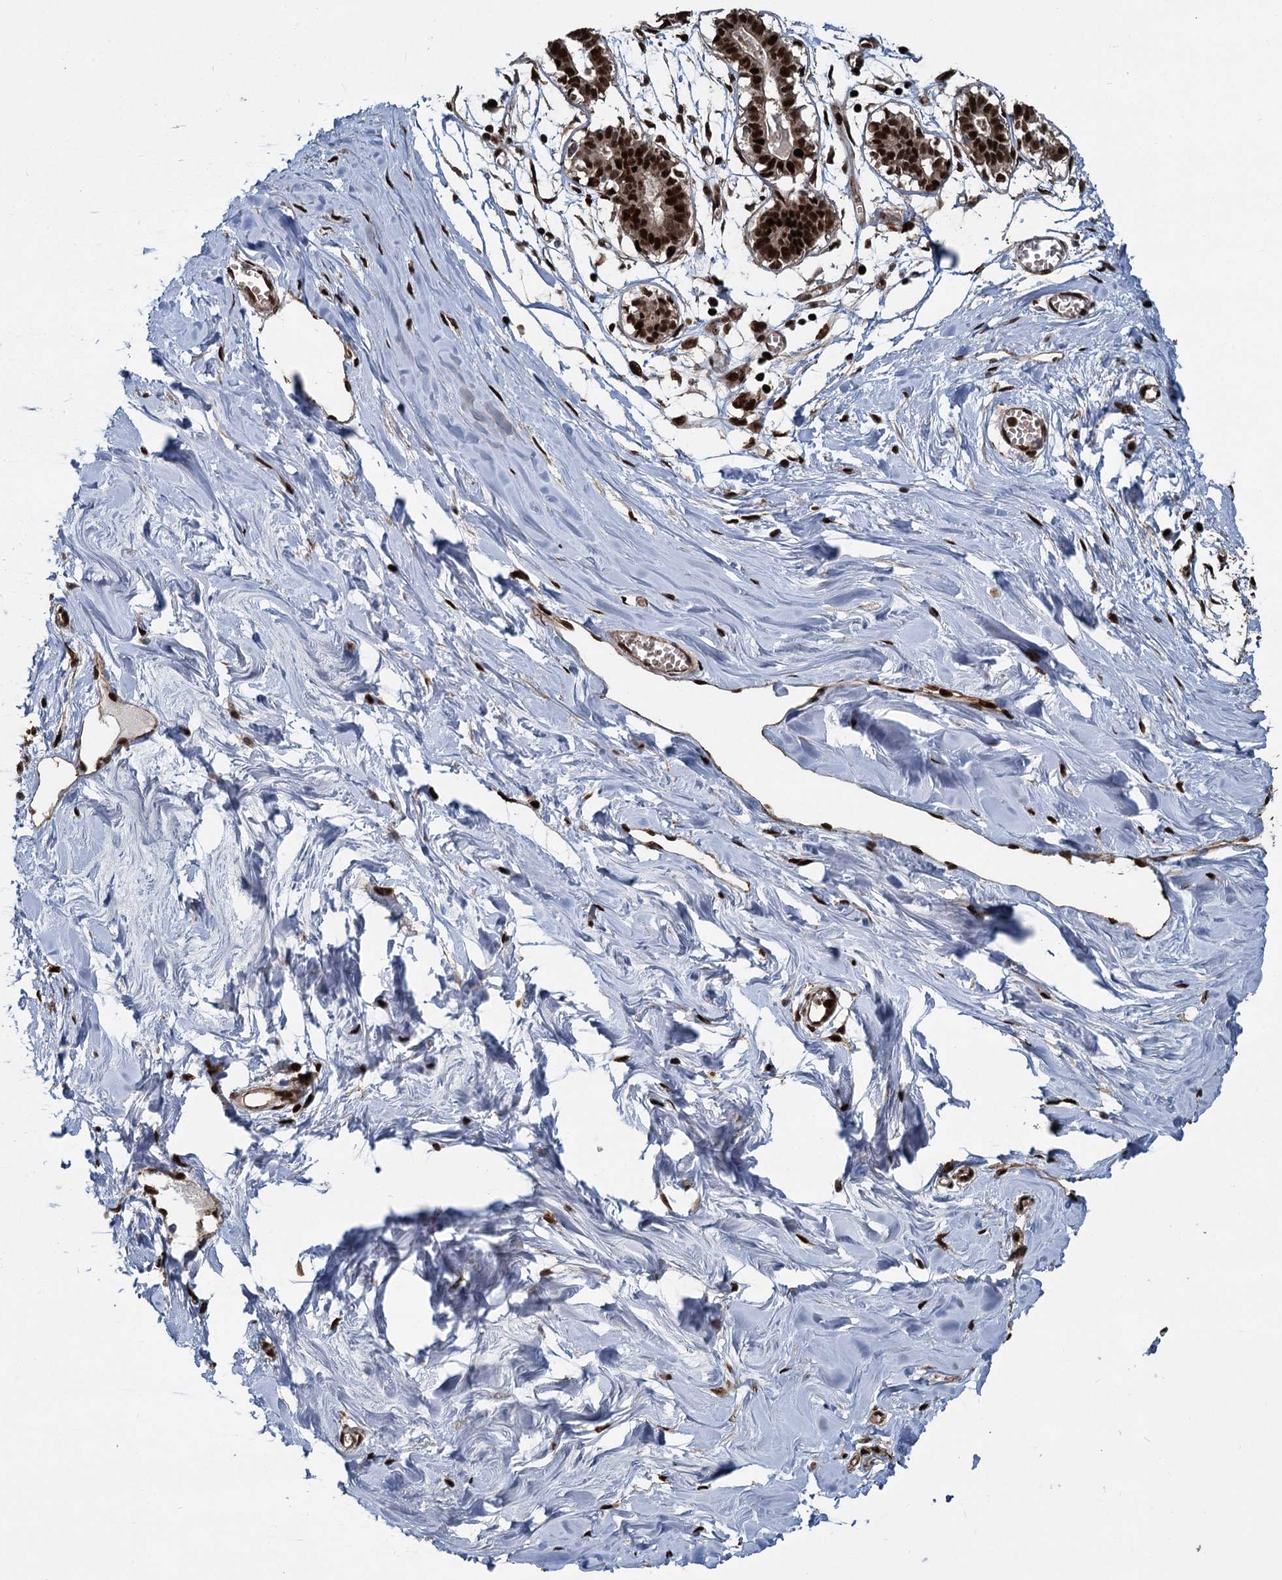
{"staining": {"intensity": "strong", "quantity": ">75%", "location": "nuclear"}, "tissue": "breast", "cell_type": "Adipocytes", "image_type": "normal", "snomed": [{"axis": "morphology", "description": "Normal tissue, NOS"}, {"axis": "topography", "description": "Breast"}], "caption": "This is a histology image of immunohistochemistry (IHC) staining of unremarkable breast, which shows strong staining in the nuclear of adipocytes.", "gene": "ANKRD49", "patient": {"sex": "female", "age": 27}}